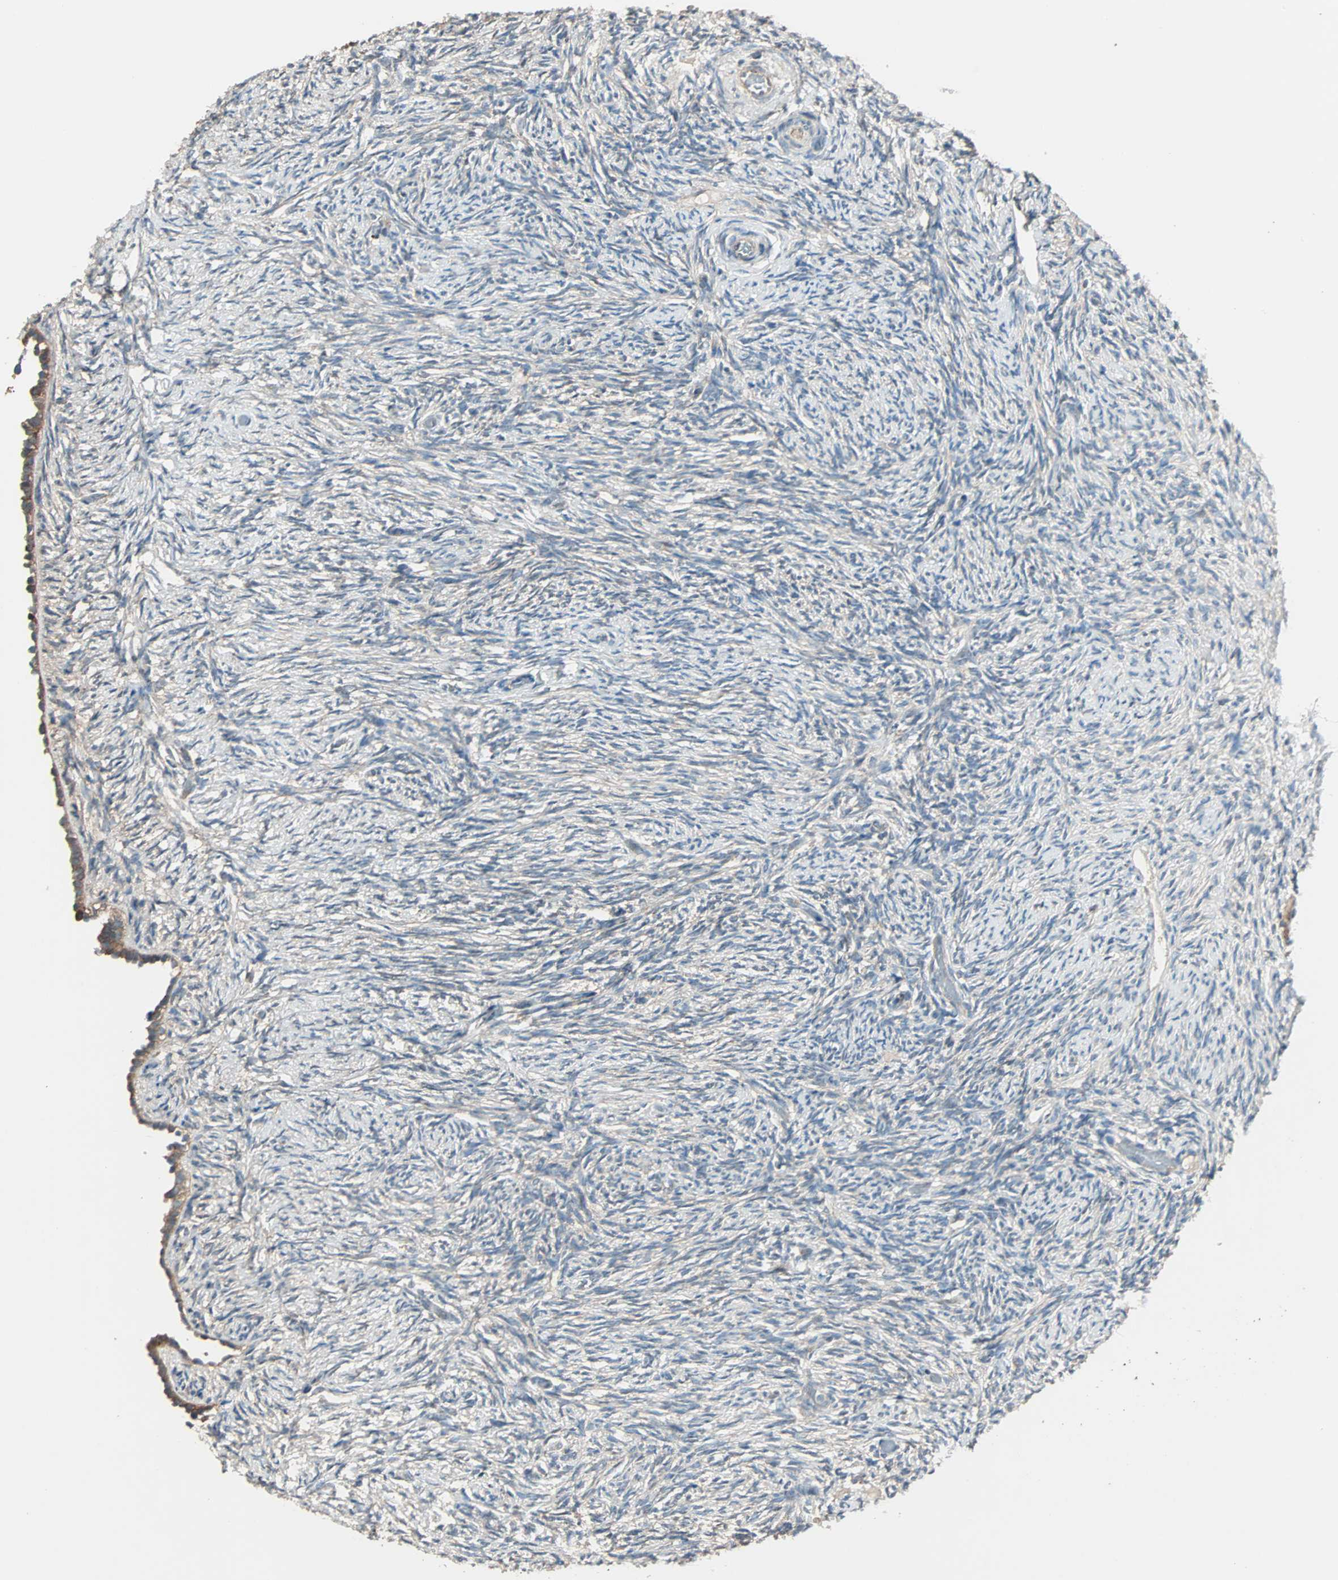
{"staining": {"intensity": "negative", "quantity": "none", "location": "none"}, "tissue": "ovary", "cell_type": "Ovarian stroma cells", "image_type": "normal", "snomed": [{"axis": "morphology", "description": "Normal tissue, NOS"}, {"axis": "topography", "description": "Ovary"}], "caption": "Immunohistochemical staining of unremarkable ovary shows no significant expression in ovarian stroma cells. Brightfield microscopy of immunohistochemistry stained with DAB (3,3'-diaminobenzidine) (brown) and hematoxylin (blue), captured at high magnification.", "gene": "MAP3K21", "patient": {"sex": "female", "age": 60}}